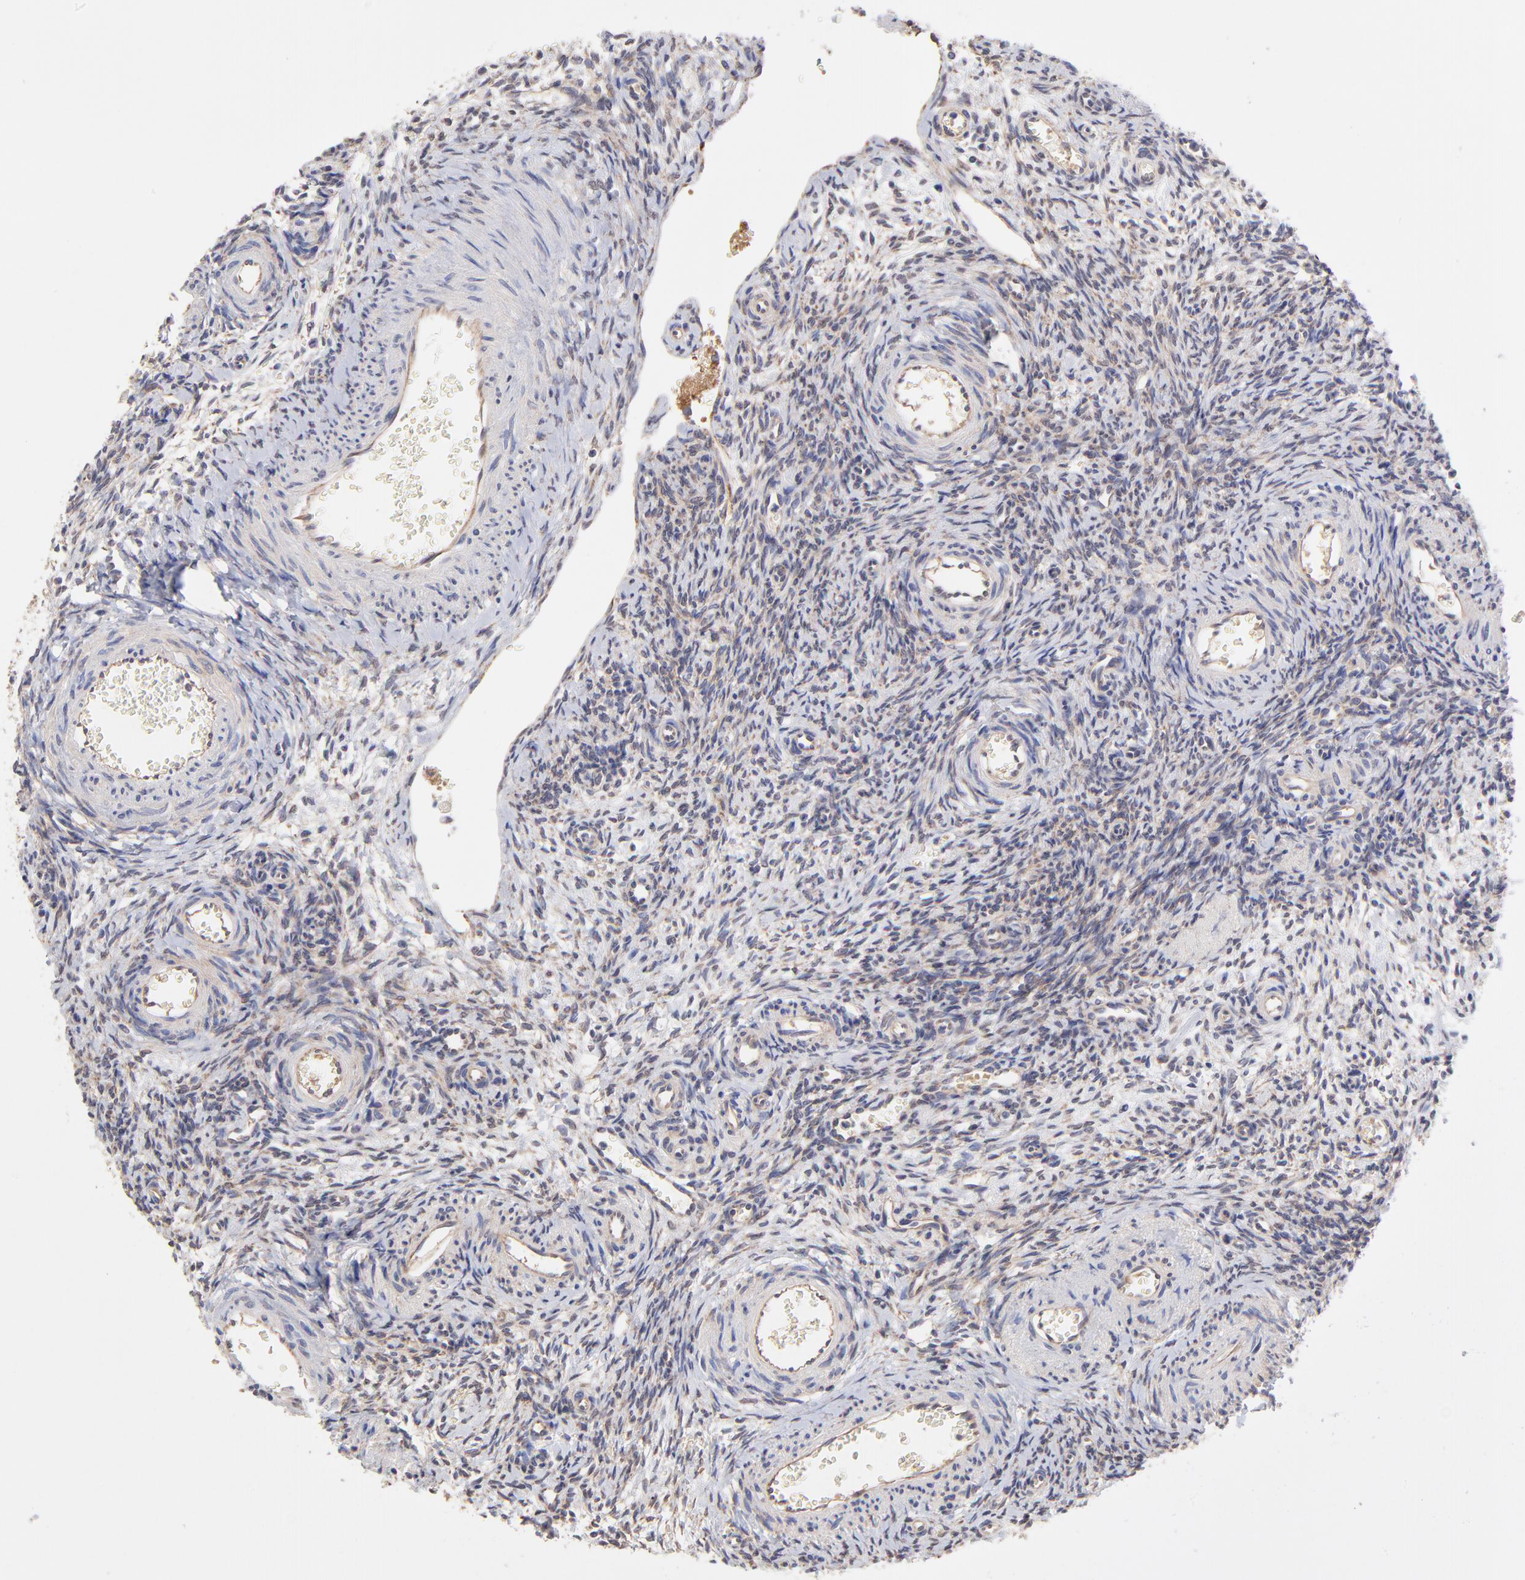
{"staining": {"intensity": "moderate", "quantity": ">75%", "location": "cytoplasmic/membranous"}, "tissue": "ovary", "cell_type": "Follicle cells", "image_type": "normal", "snomed": [{"axis": "morphology", "description": "Normal tissue, NOS"}, {"axis": "topography", "description": "Ovary"}], "caption": "Protein staining of unremarkable ovary shows moderate cytoplasmic/membranous positivity in about >75% of follicle cells.", "gene": "UBE2H", "patient": {"sex": "female", "age": 39}}